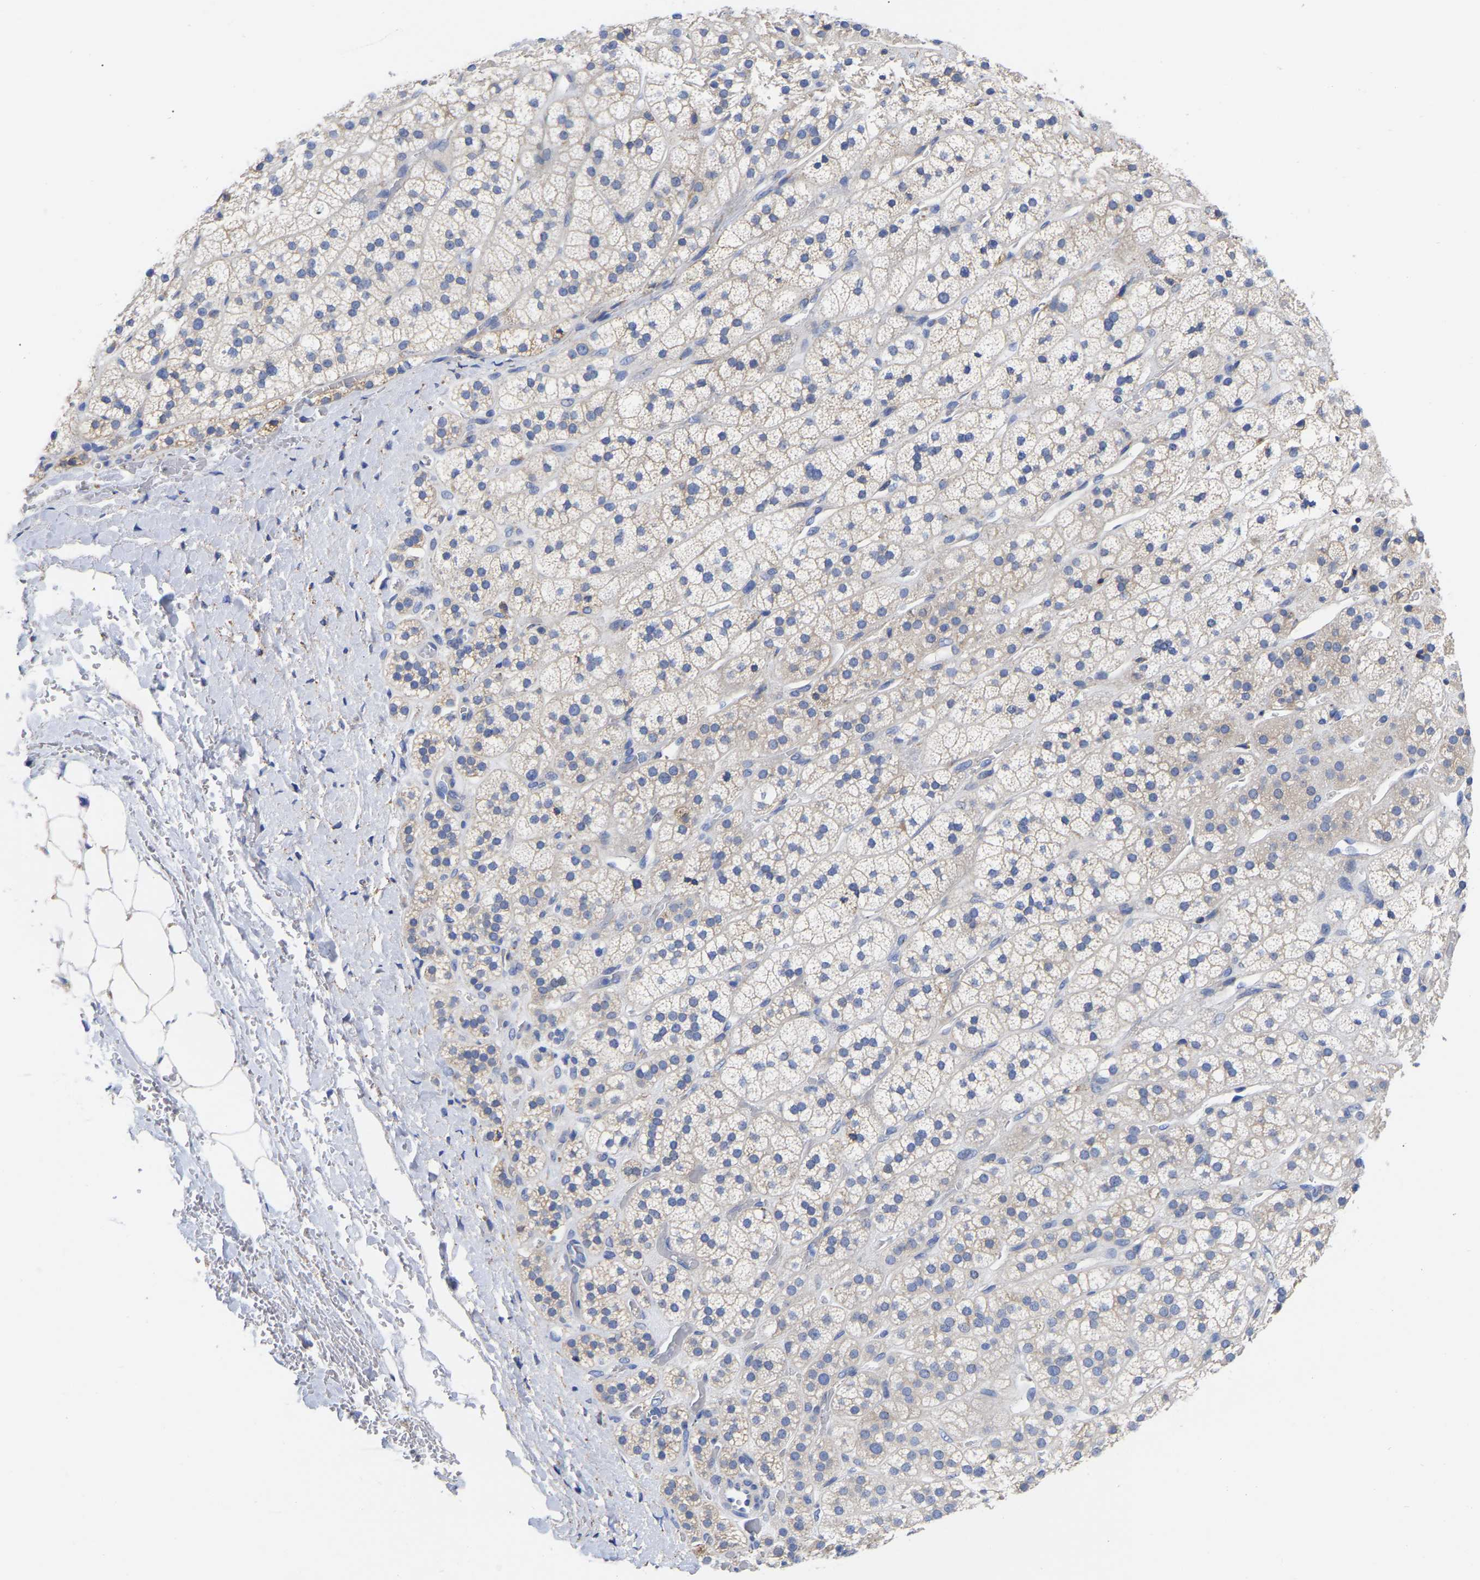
{"staining": {"intensity": "weak", "quantity": ">75%", "location": "cytoplasmic/membranous"}, "tissue": "adrenal gland", "cell_type": "Glandular cells", "image_type": "normal", "snomed": [{"axis": "morphology", "description": "Normal tissue, NOS"}, {"axis": "topography", "description": "Adrenal gland"}], "caption": "Immunohistochemical staining of normal adrenal gland exhibits low levels of weak cytoplasmic/membranous expression in about >75% of glandular cells.", "gene": "CFAP298", "patient": {"sex": "male", "age": 56}}